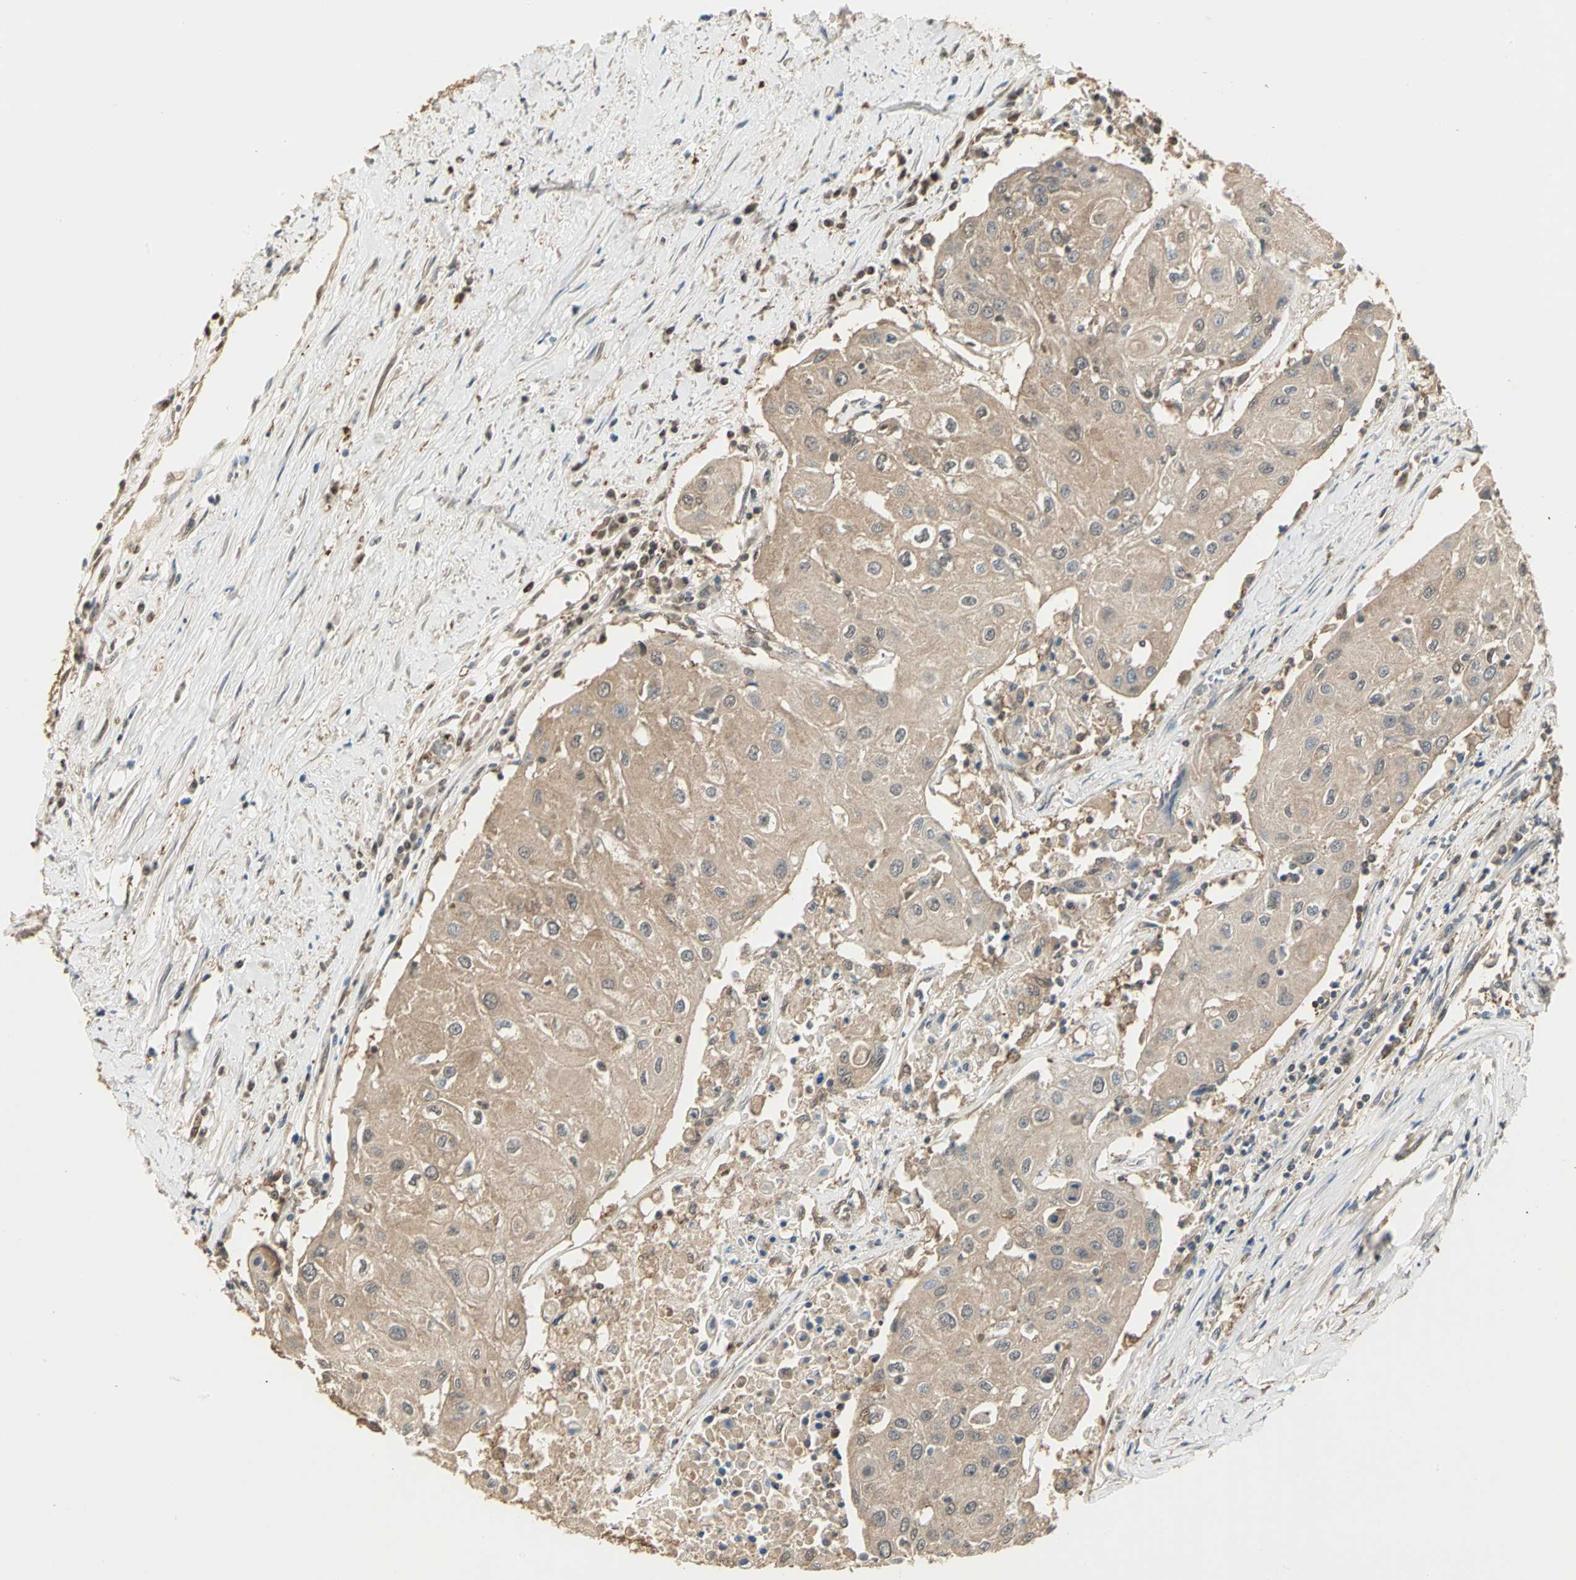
{"staining": {"intensity": "moderate", "quantity": ">75%", "location": "cytoplasmic/membranous,nuclear"}, "tissue": "urothelial cancer", "cell_type": "Tumor cells", "image_type": "cancer", "snomed": [{"axis": "morphology", "description": "Urothelial carcinoma, High grade"}, {"axis": "topography", "description": "Urinary bladder"}], "caption": "An IHC photomicrograph of neoplastic tissue is shown. Protein staining in brown labels moderate cytoplasmic/membranous and nuclear positivity in urothelial cancer within tumor cells. (IHC, brightfield microscopy, high magnification).", "gene": "PARK7", "patient": {"sex": "female", "age": 85}}